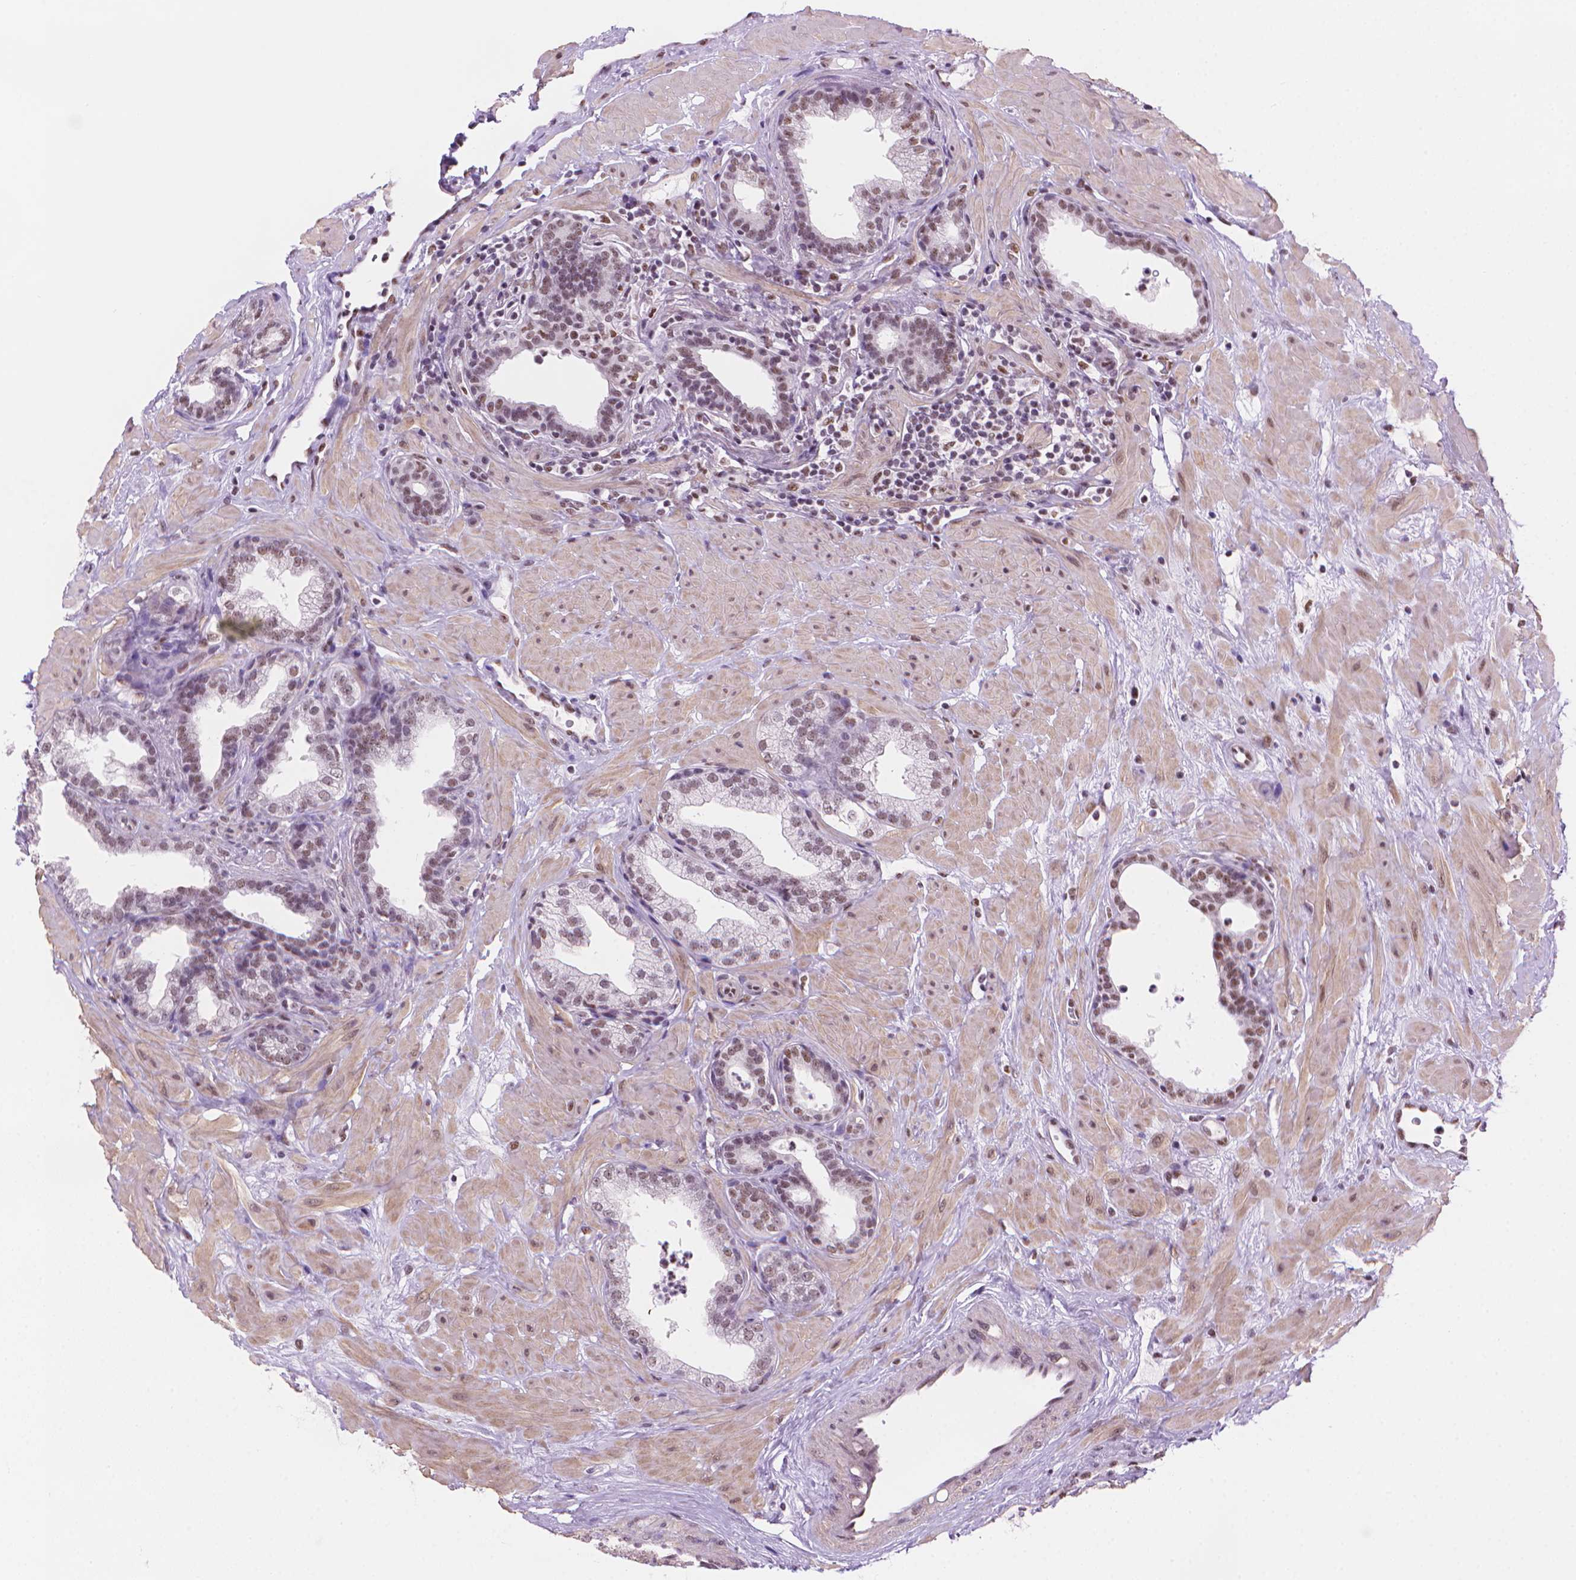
{"staining": {"intensity": "moderate", "quantity": "25%-75%", "location": "nuclear"}, "tissue": "prostate", "cell_type": "Glandular cells", "image_type": "normal", "snomed": [{"axis": "morphology", "description": "Normal tissue, NOS"}, {"axis": "topography", "description": "Prostate"}], "caption": "A brown stain highlights moderate nuclear expression of a protein in glandular cells of normal prostate.", "gene": "UBN1", "patient": {"sex": "male", "age": 37}}